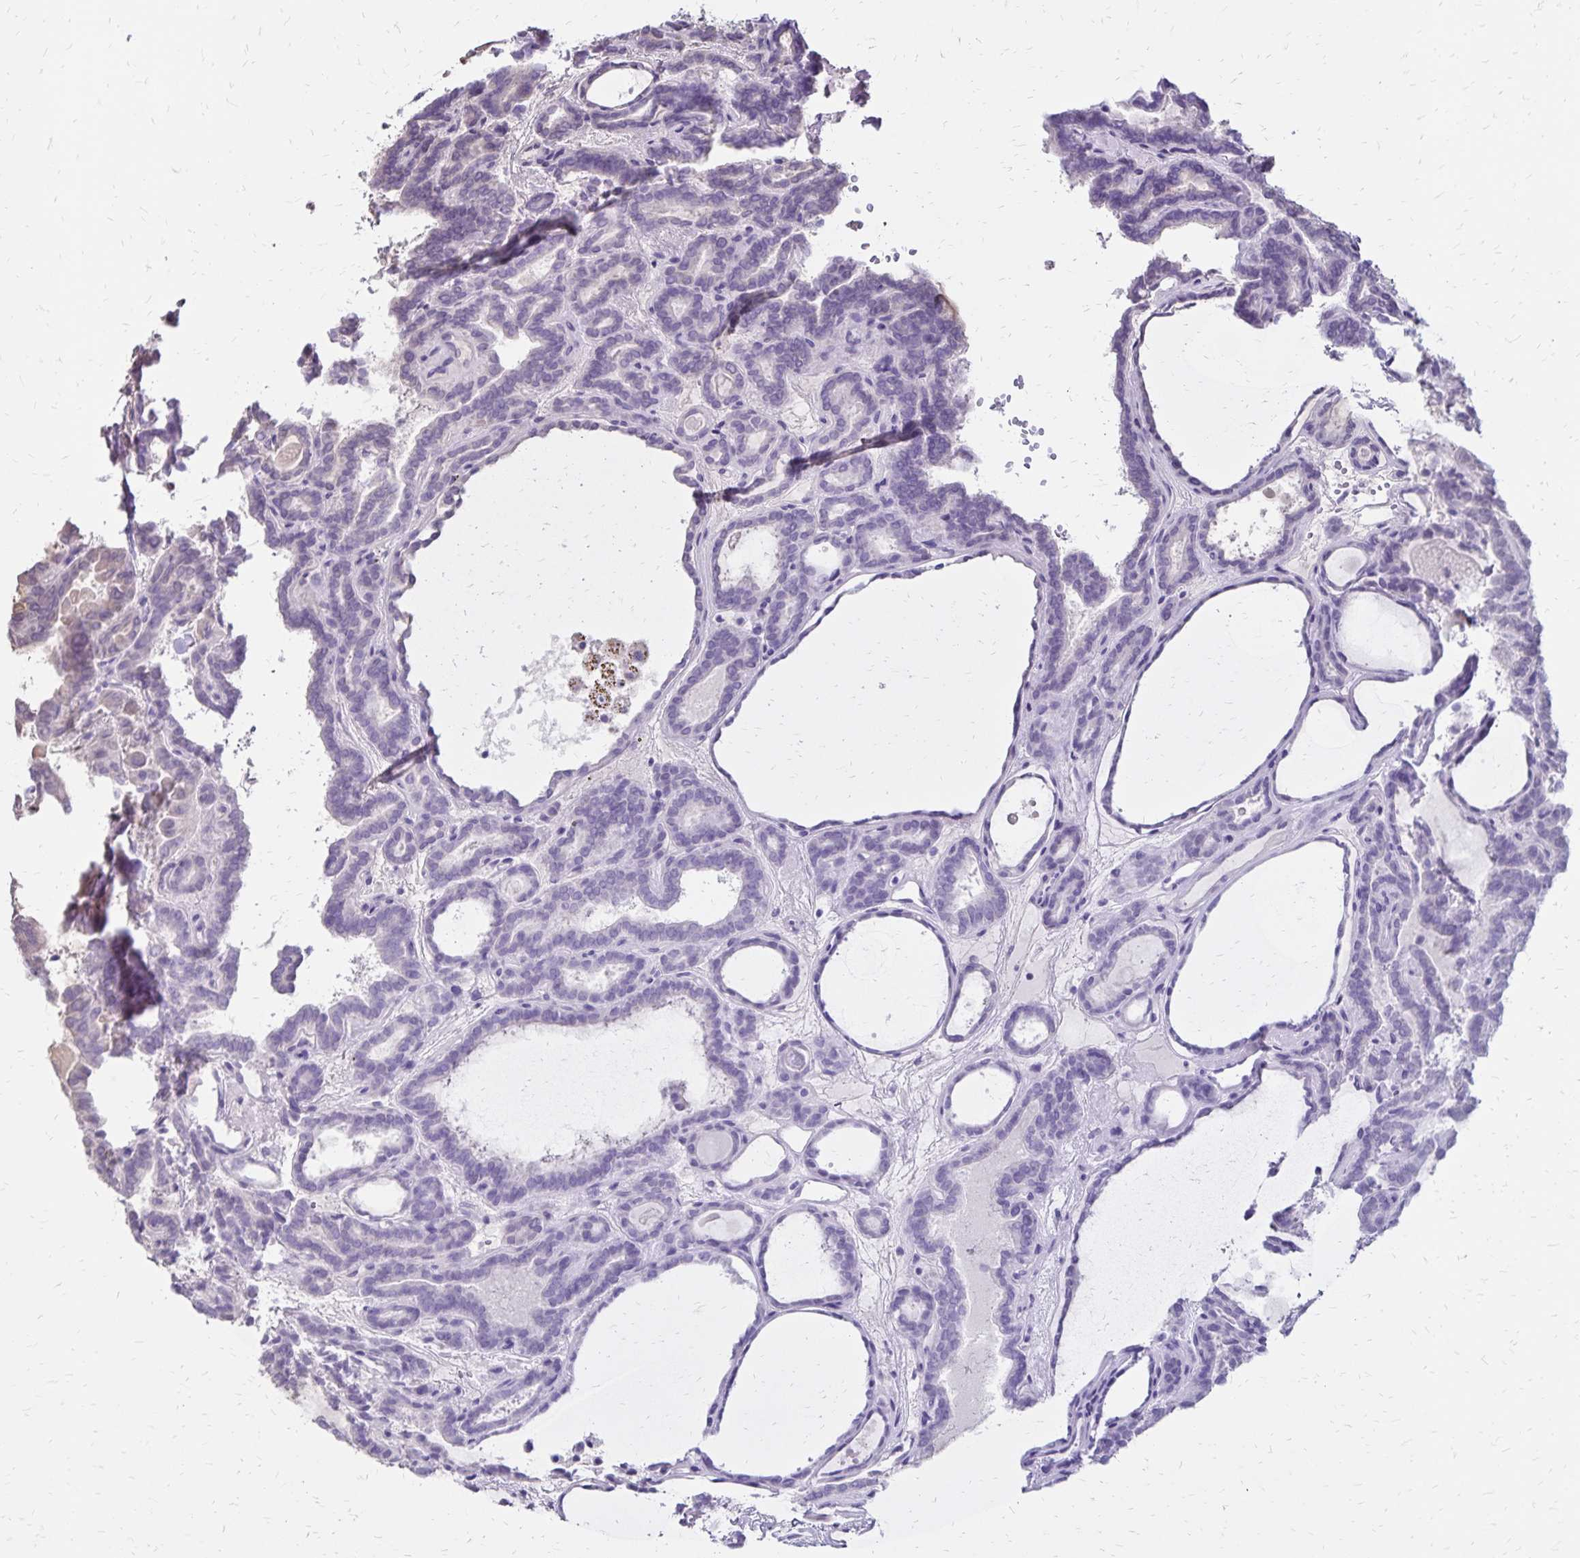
{"staining": {"intensity": "negative", "quantity": "none", "location": "none"}, "tissue": "thyroid cancer", "cell_type": "Tumor cells", "image_type": "cancer", "snomed": [{"axis": "morphology", "description": "Papillary adenocarcinoma, NOS"}, {"axis": "topography", "description": "Thyroid gland"}], "caption": "IHC of human papillary adenocarcinoma (thyroid) displays no expression in tumor cells.", "gene": "SH3GL3", "patient": {"sex": "female", "age": 46}}